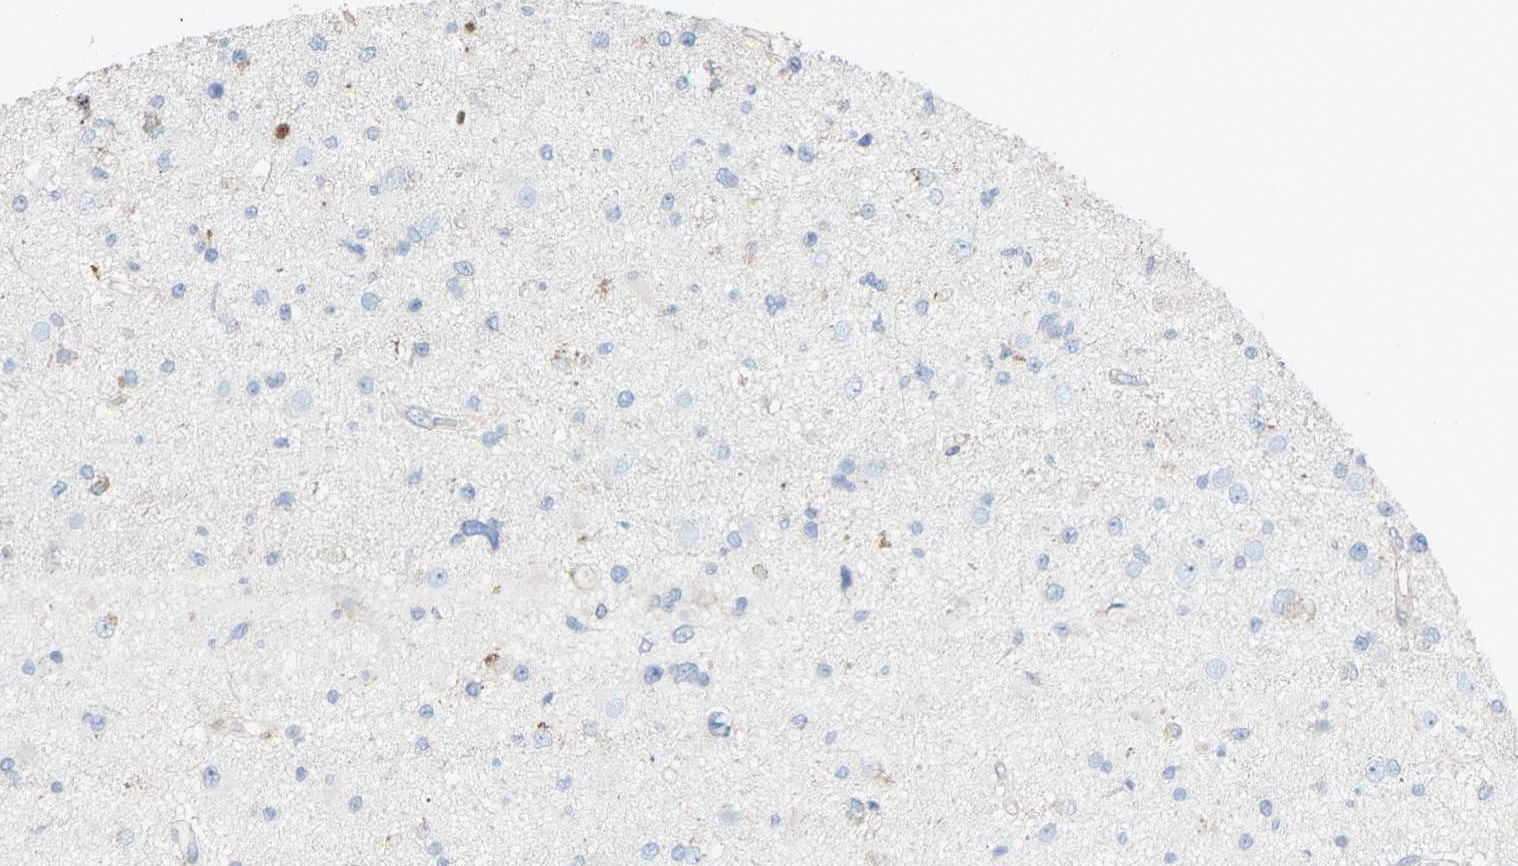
{"staining": {"intensity": "negative", "quantity": "none", "location": "none"}, "tissue": "glioma", "cell_type": "Tumor cells", "image_type": "cancer", "snomed": [{"axis": "morphology", "description": "Glioma, malignant, High grade"}, {"axis": "topography", "description": "Brain"}], "caption": "The photomicrograph reveals no significant positivity in tumor cells of malignant glioma (high-grade).", "gene": "TOR1B", "patient": {"sex": "male", "age": 33}}